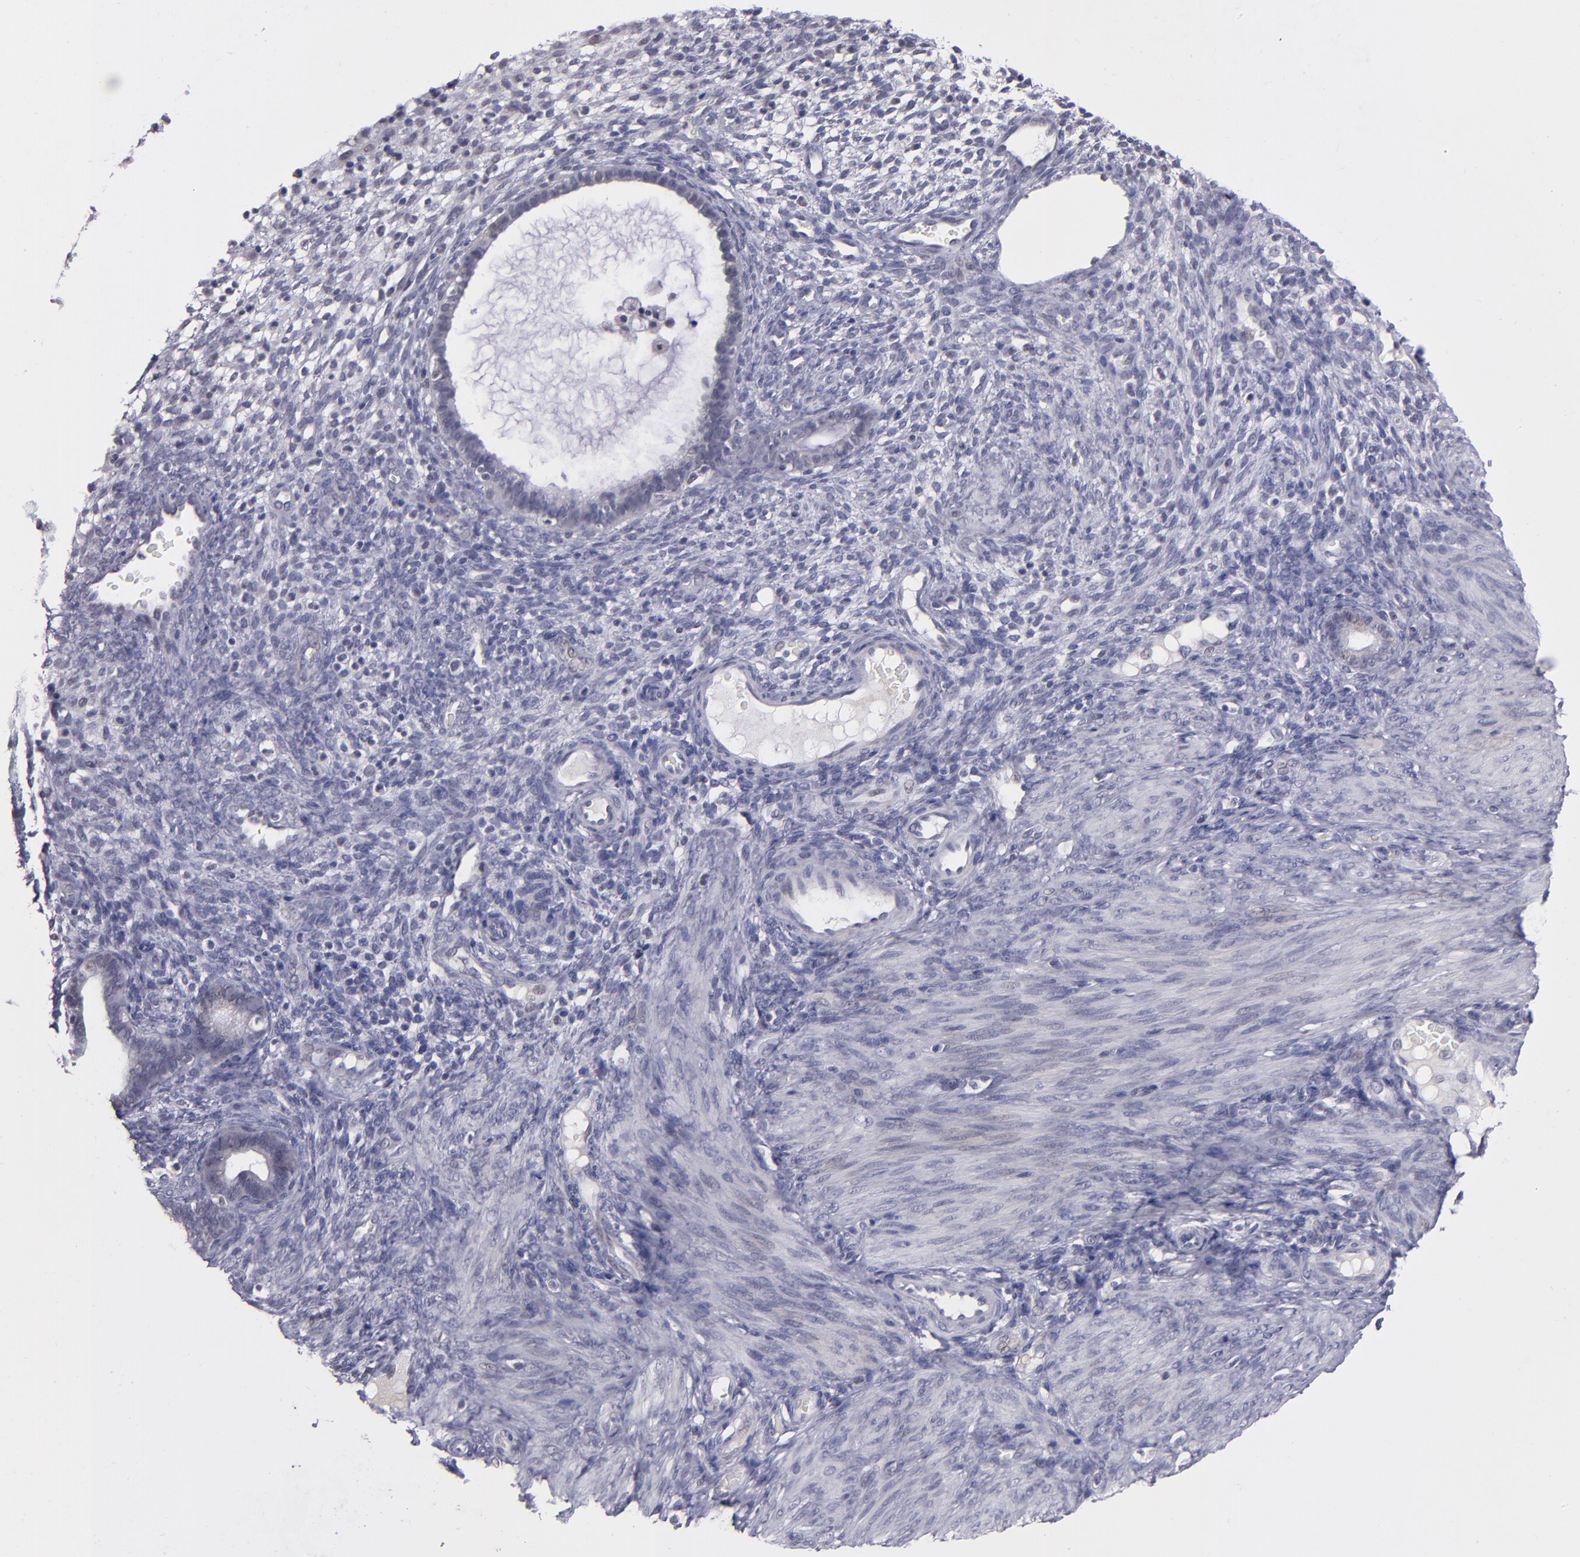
{"staining": {"intensity": "negative", "quantity": "none", "location": "none"}, "tissue": "endometrium", "cell_type": "Cells in endometrial stroma", "image_type": "normal", "snomed": [{"axis": "morphology", "description": "Normal tissue, NOS"}, {"axis": "topography", "description": "Endometrium"}], "caption": "An immunohistochemistry image of normal endometrium is shown. There is no staining in cells in endometrial stroma of endometrium.", "gene": "OTUB2", "patient": {"sex": "female", "age": 72}}